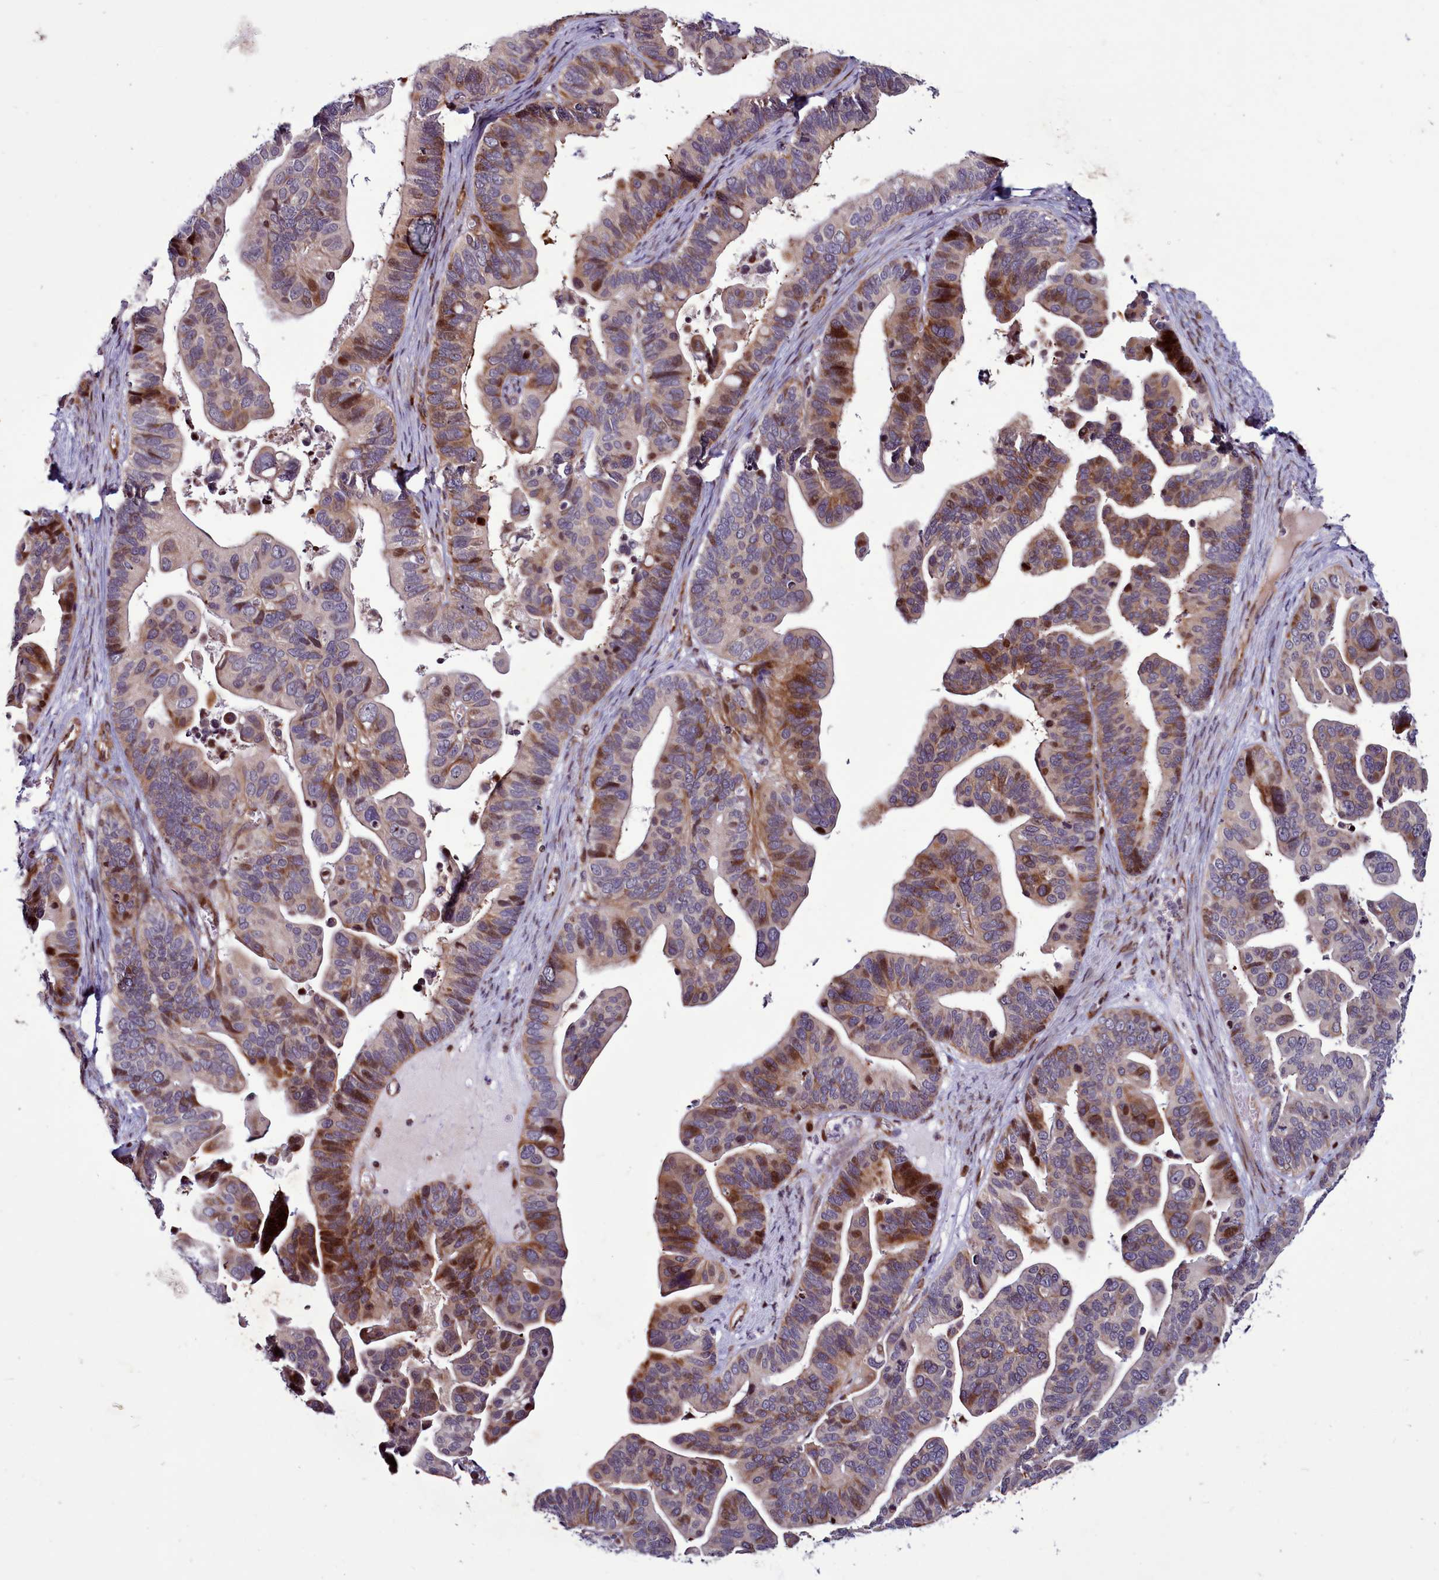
{"staining": {"intensity": "strong", "quantity": "25%-75%", "location": "cytoplasmic/membranous,nuclear"}, "tissue": "ovarian cancer", "cell_type": "Tumor cells", "image_type": "cancer", "snomed": [{"axis": "morphology", "description": "Cystadenocarcinoma, serous, NOS"}, {"axis": "topography", "description": "Ovary"}], "caption": "Human ovarian cancer (serous cystadenocarcinoma) stained with a protein marker demonstrates strong staining in tumor cells.", "gene": "WBP11", "patient": {"sex": "female", "age": 56}}